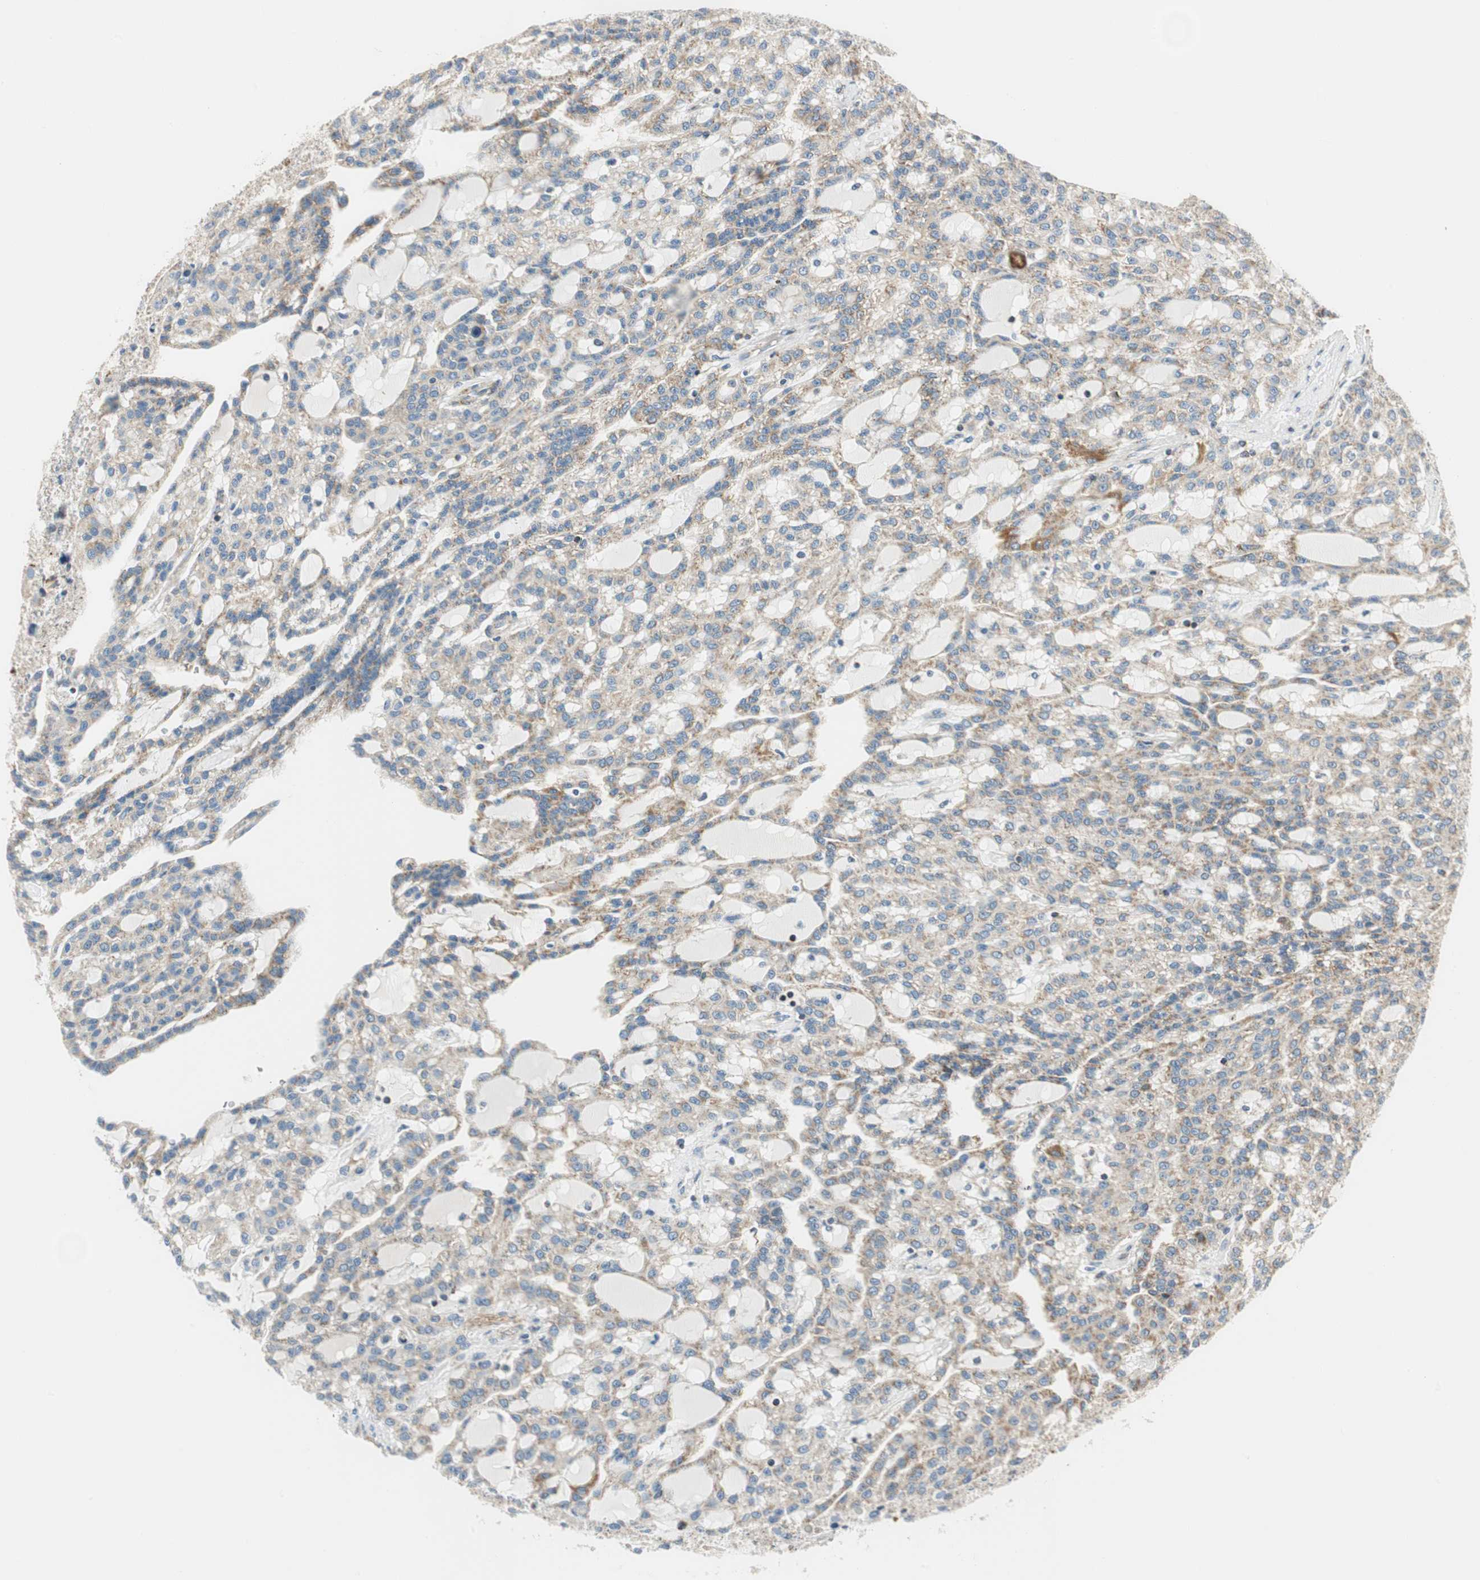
{"staining": {"intensity": "weak", "quantity": ">75%", "location": "cytoplasmic/membranous"}, "tissue": "renal cancer", "cell_type": "Tumor cells", "image_type": "cancer", "snomed": [{"axis": "morphology", "description": "Adenocarcinoma, NOS"}, {"axis": "topography", "description": "Kidney"}], "caption": "This histopathology image demonstrates IHC staining of human adenocarcinoma (renal), with low weak cytoplasmic/membranous positivity in approximately >75% of tumor cells.", "gene": "RORB", "patient": {"sex": "male", "age": 63}}